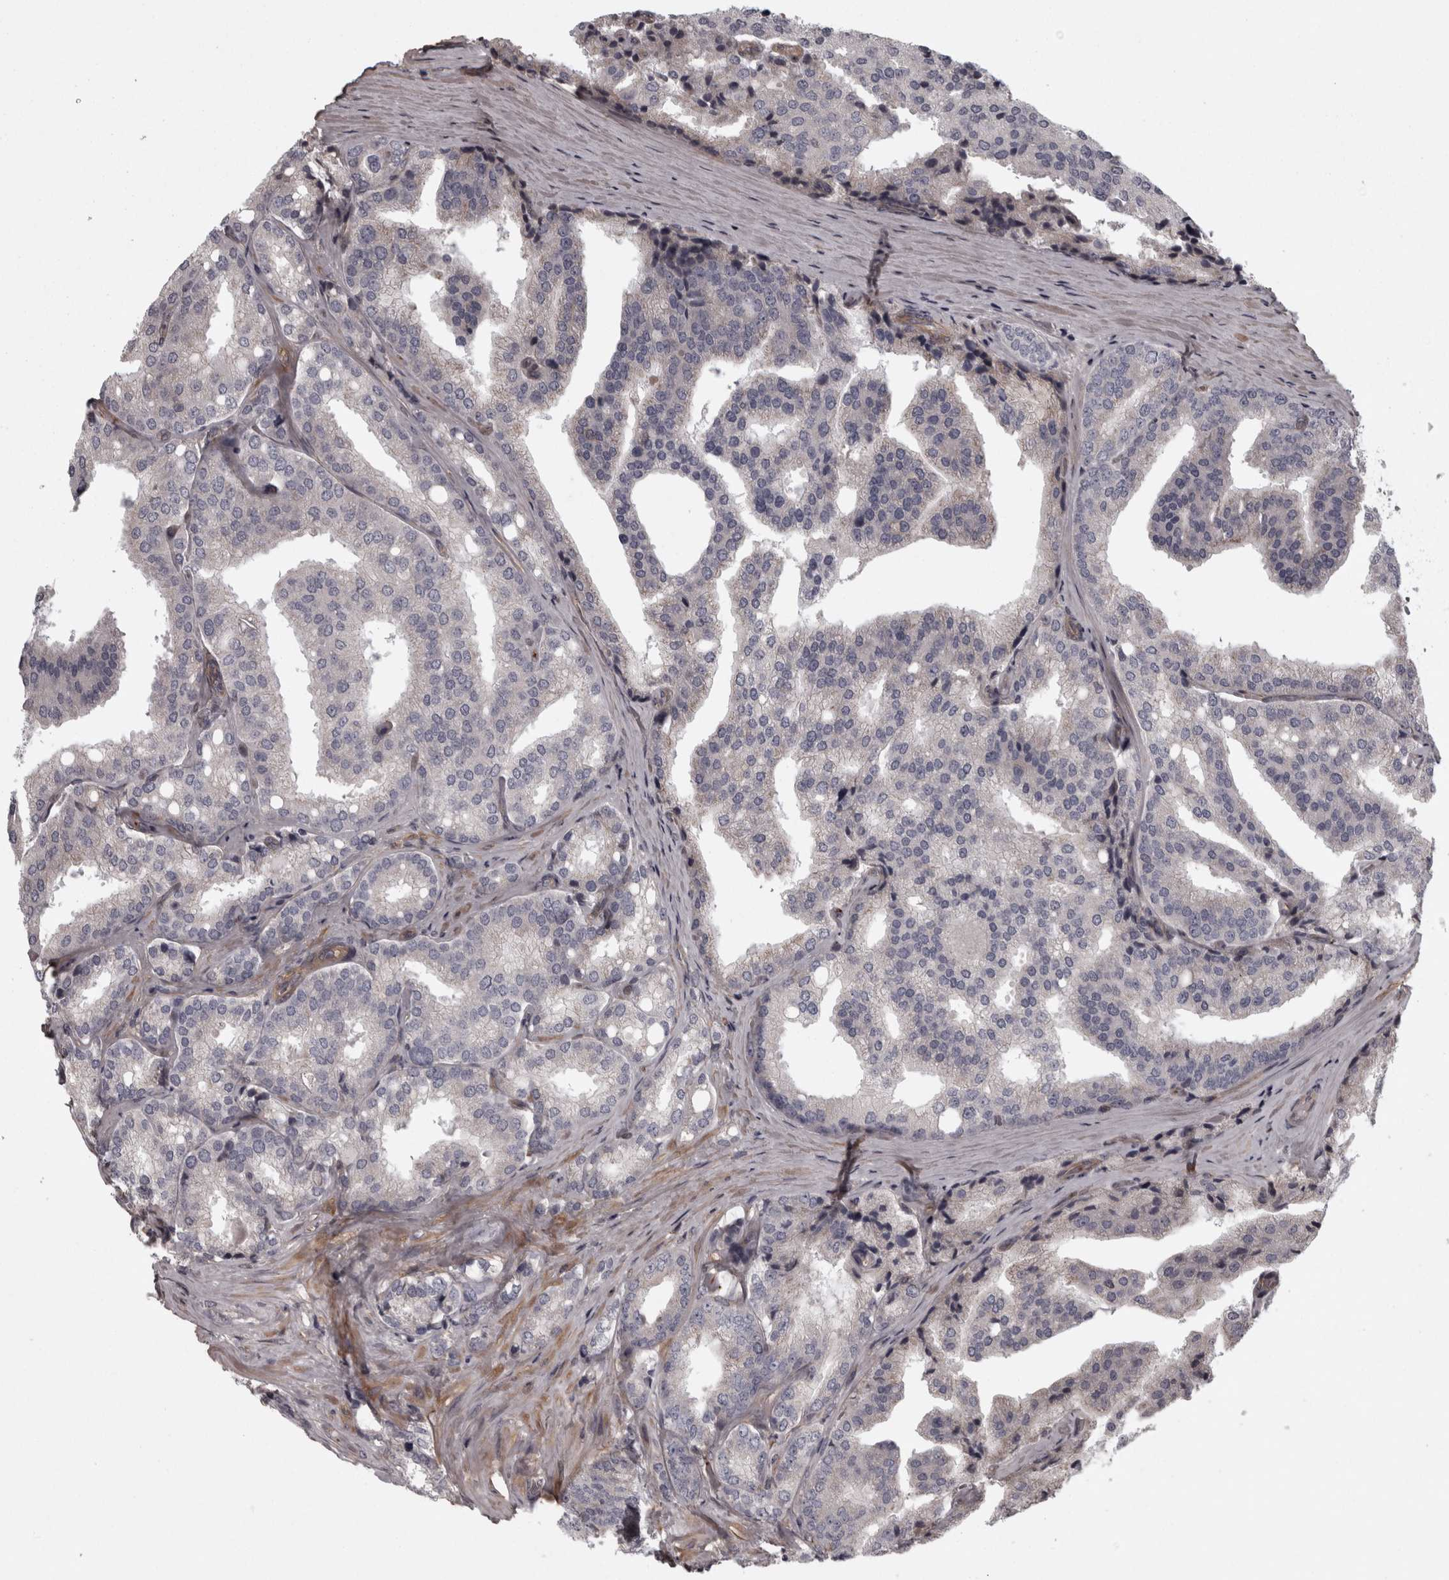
{"staining": {"intensity": "negative", "quantity": "none", "location": "none"}, "tissue": "prostate cancer", "cell_type": "Tumor cells", "image_type": "cancer", "snomed": [{"axis": "morphology", "description": "Adenocarcinoma, High grade"}, {"axis": "topography", "description": "Prostate"}], "caption": "Immunohistochemistry micrograph of high-grade adenocarcinoma (prostate) stained for a protein (brown), which reveals no expression in tumor cells. (DAB (3,3'-diaminobenzidine) immunohistochemistry, high magnification).", "gene": "RSU1", "patient": {"sex": "male", "age": 50}}